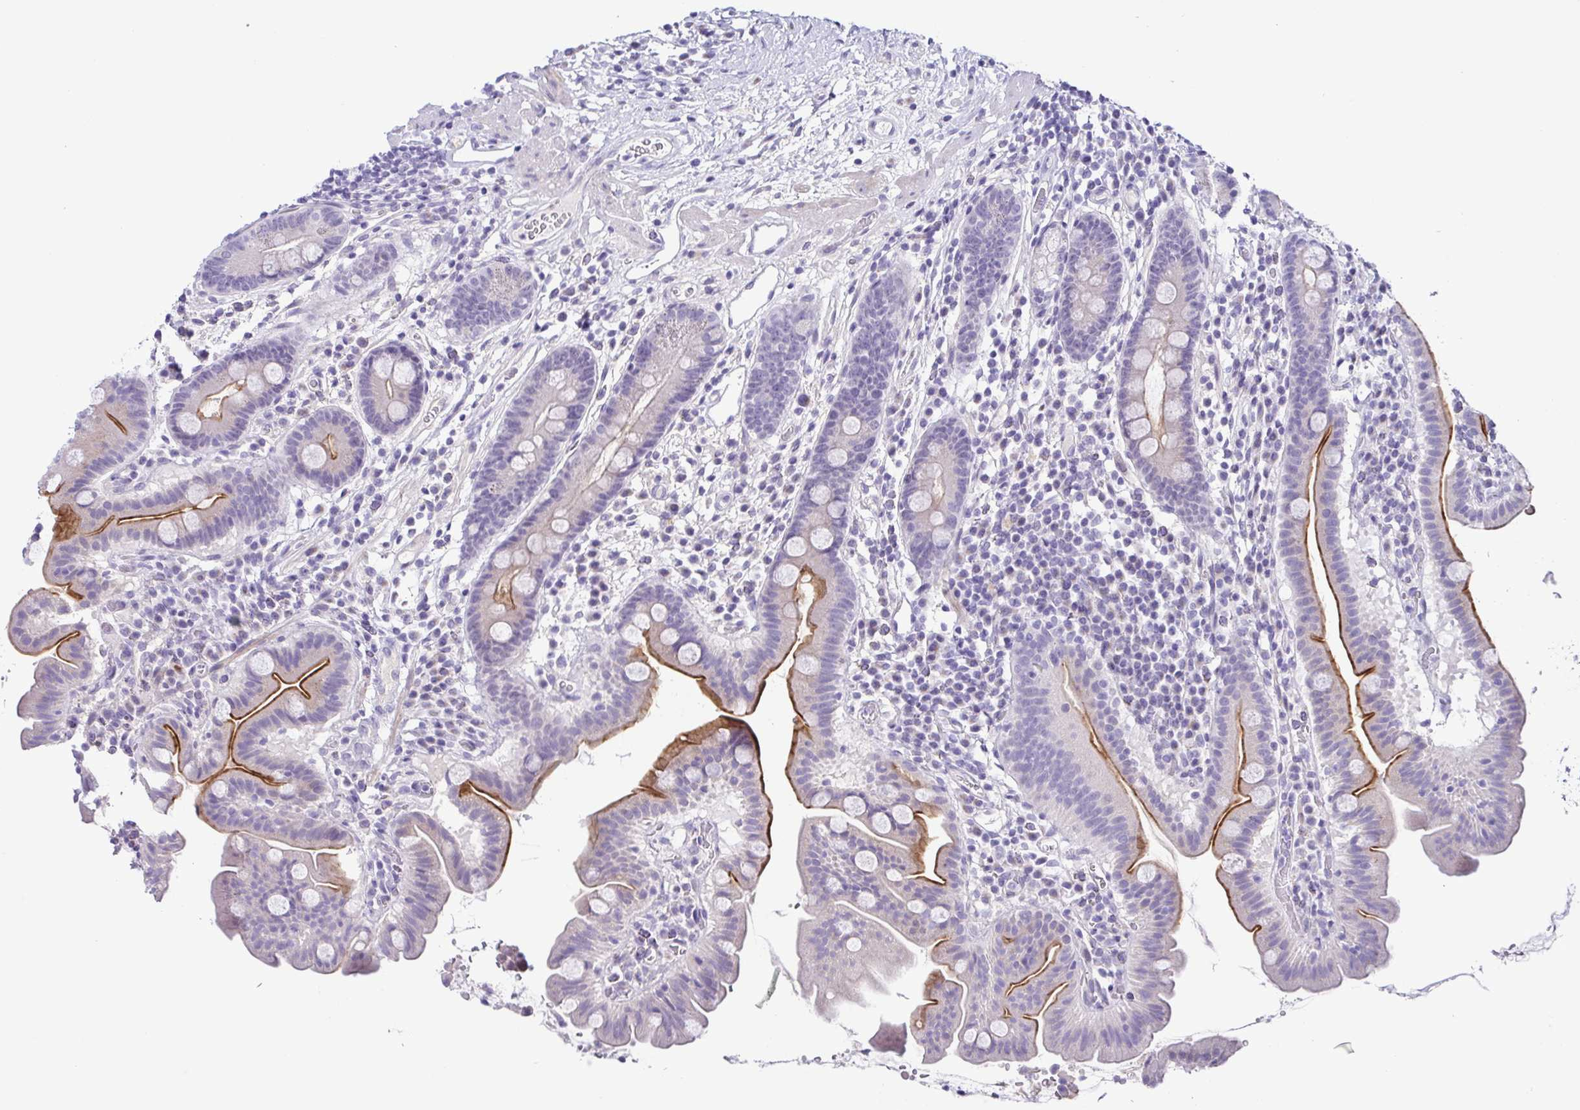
{"staining": {"intensity": "moderate", "quantity": "25%-75%", "location": "cytoplasmic/membranous"}, "tissue": "small intestine", "cell_type": "Glandular cells", "image_type": "normal", "snomed": [{"axis": "morphology", "description": "Normal tissue, NOS"}, {"axis": "topography", "description": "Small intestine"}], "caption": "Approximately 25%-75% of glandular cells in unremarkable small intestine demonstrate moderate cytoplasmic/membranous protein expression as visualized by brown immunohistochemical staining.", "gene": "TERT", "patient": {"sex": "male", "age": 26}}